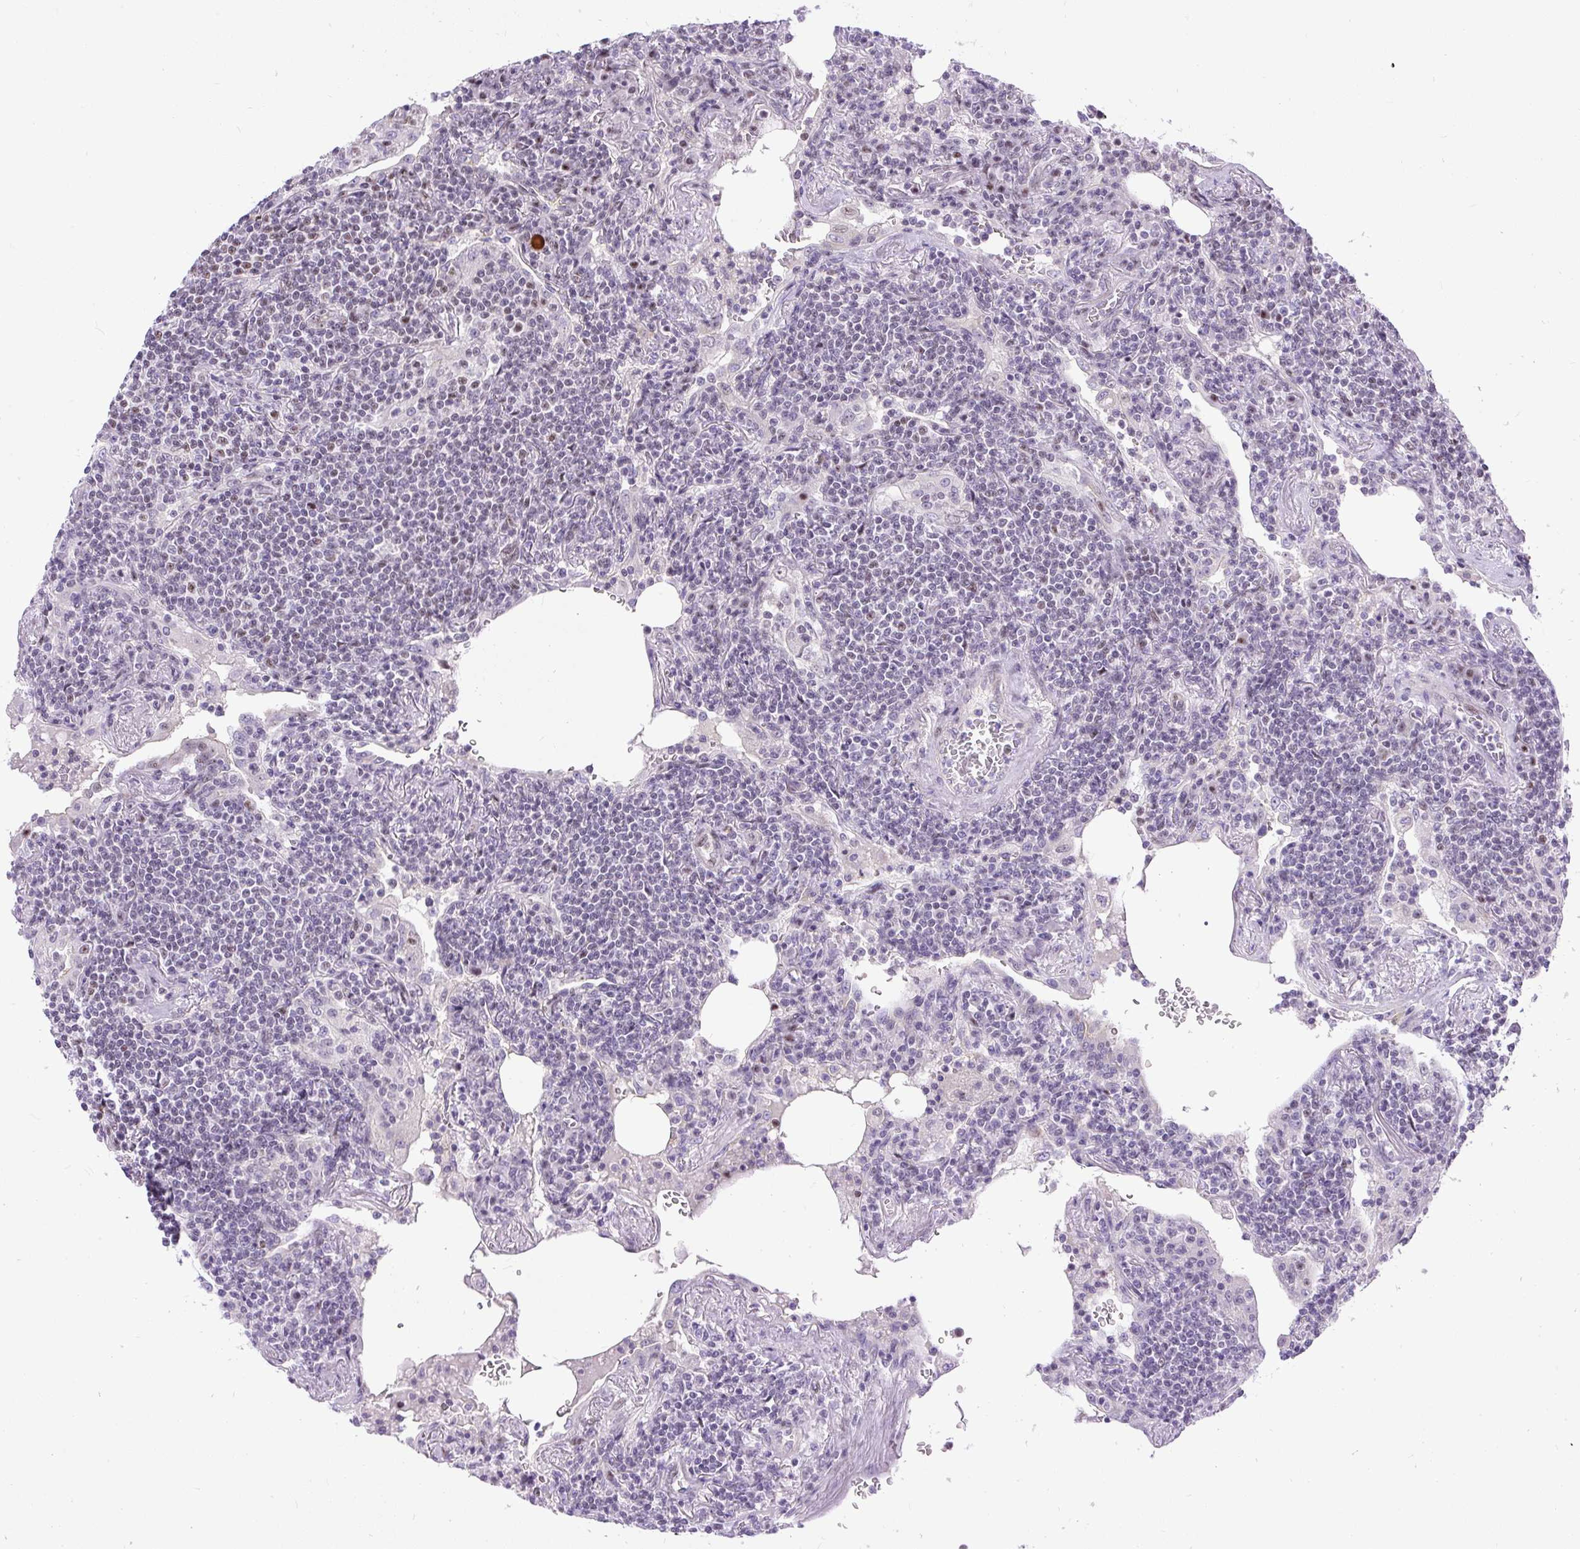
{"staining": {"intensity": "negative", "quantity": "none", "location": "none"}, "tissue": "lymphoma", "cell_type": "Tumor cells", "image_type": "cancer", "snomed": [{"axis": "morphology", "description": "Malignant lymphoma, non-Hodgkin's type, Low grade"}, {"axis": "topography", "description": "Lung"}], "caption": "Human malignant lymphoma, non-Hodgkin's type (low-grade) stained for a protein using IHC reveals no positivity in tumor cells.", "gene": "SMC5", "patient": {"sex": "female", "age": 71}}